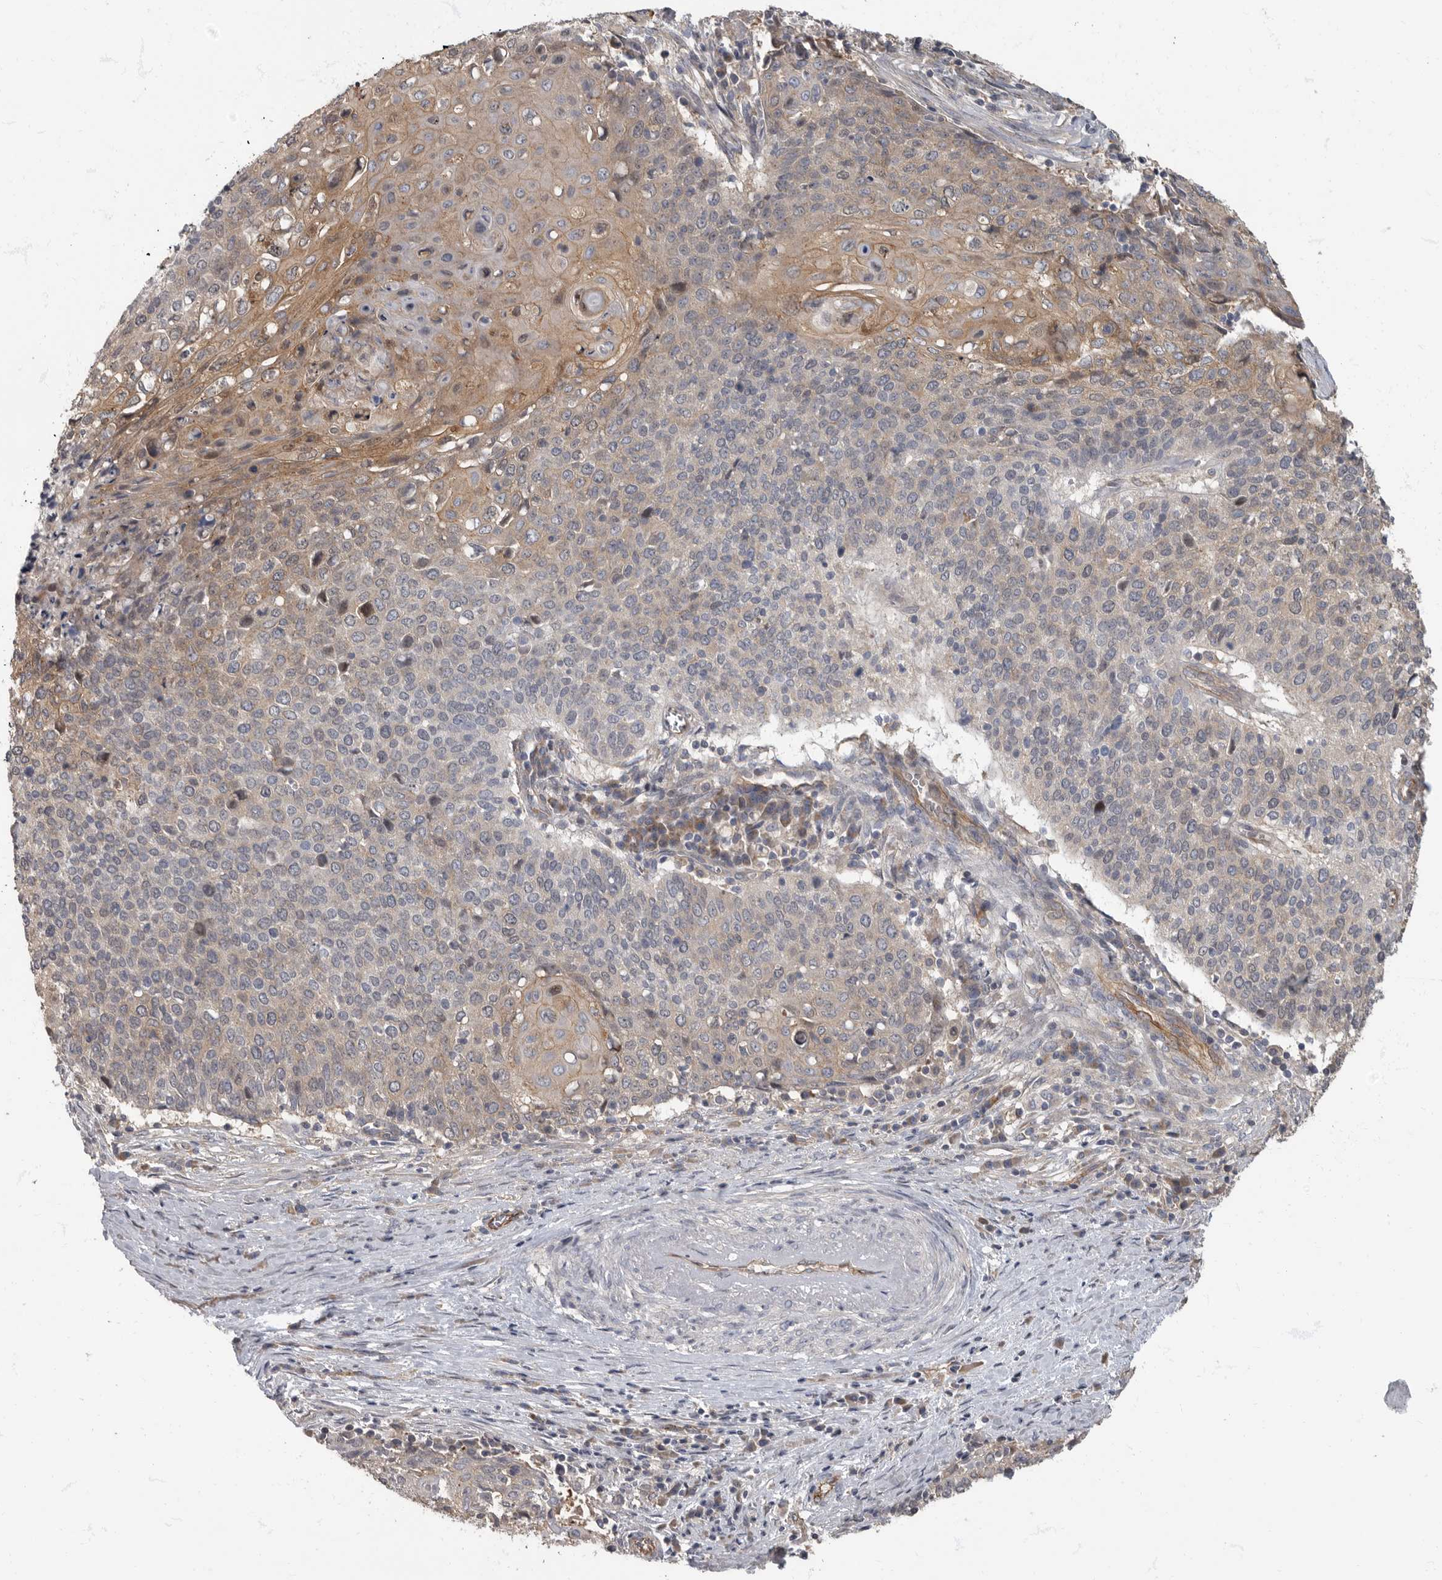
{"staining": {"intensity": "weak", "quantity": "<25%", "location": "cytoplasmic/membranous"}, "tissue": "cervical cancer", "cell_type": "Tumor cells", "image_type": "cancer", "snomed": [{"axis": "morphology", "description": "Squamous cell carcinoma, NOS"}, {"axis": "topography", "description": "Cervix"}], "caption": "An image of squamous cell carcinoma (cervical) stained for a protein displays no brown staining in tumor cells. (Stains: DAB immunohistochemistry with hematoxylin counter stain, Microscopy: brightfield microscopy at high magnification).", "gene": "PDK1", "patient": {"sex": "female", "age": 39}}